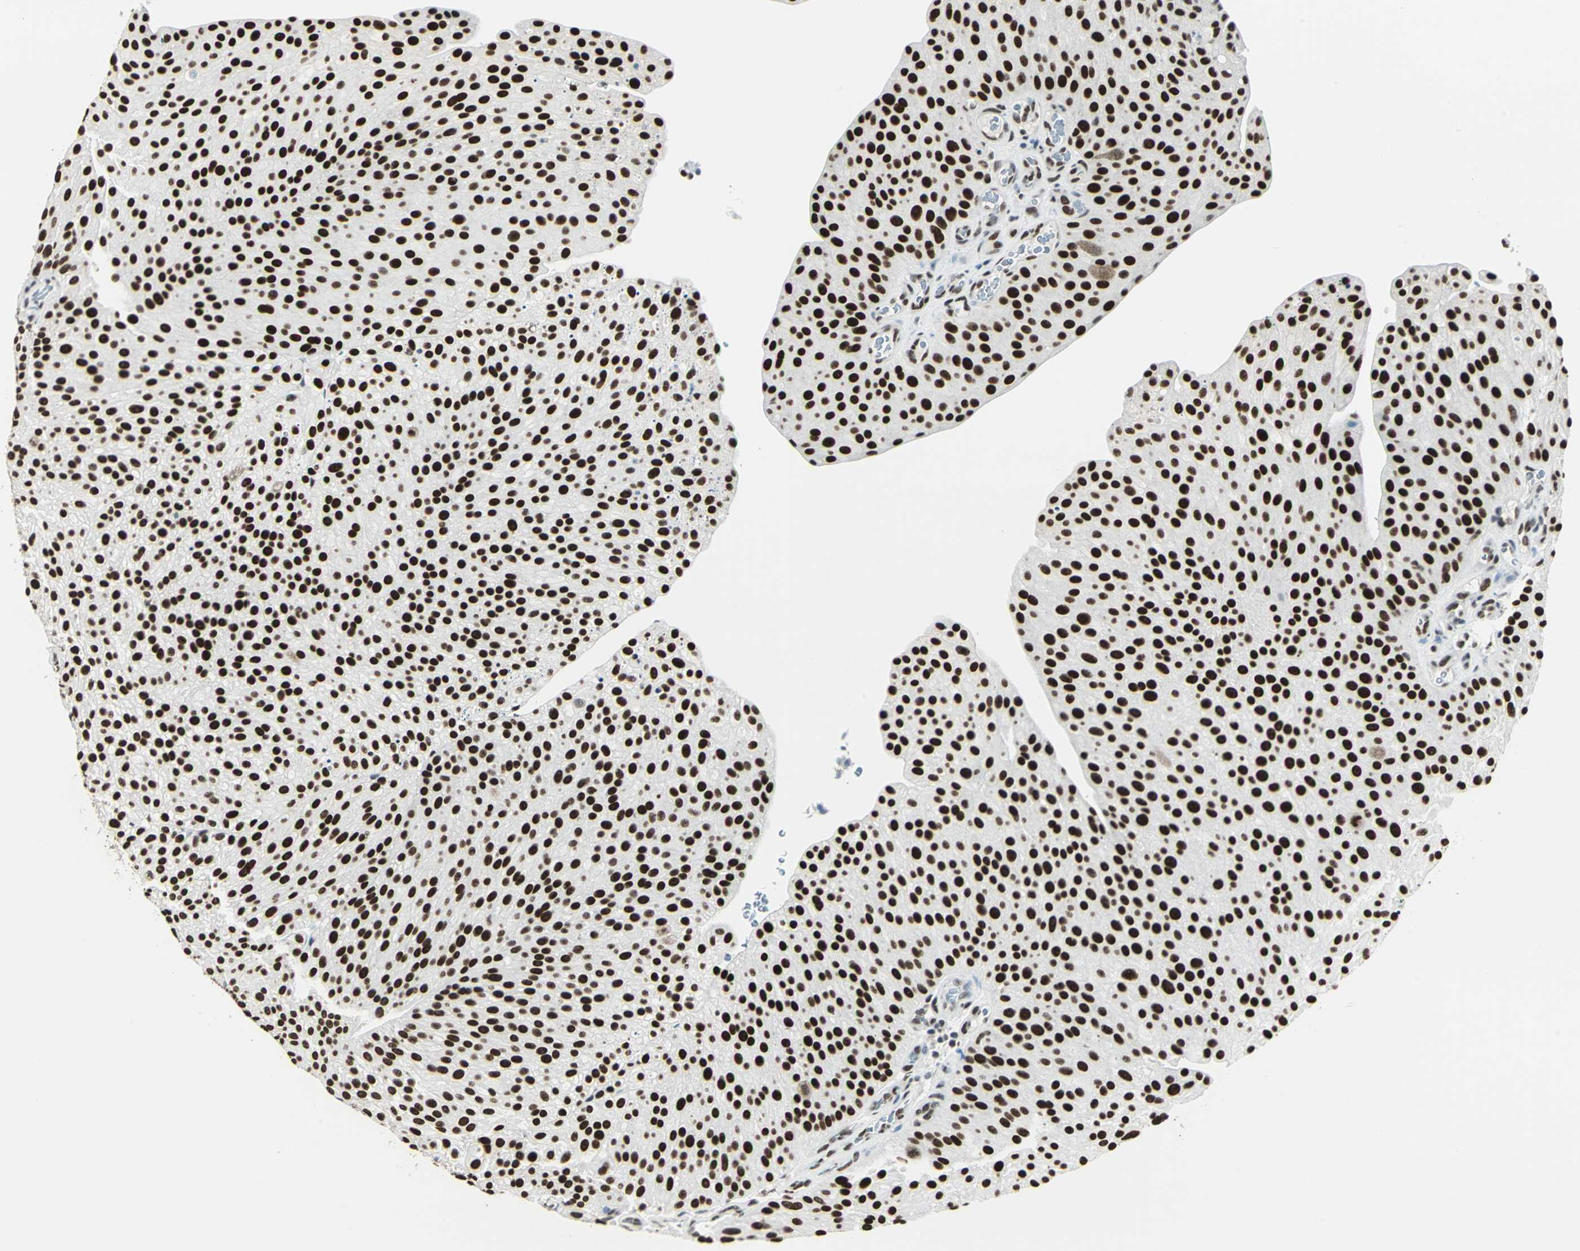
{"staining": {"intensity": "strong", "quantity": ">75%", "location": "nuclear"}, "tissue": "urothelial cancer", "cell_type": "Tumor cells", "image_type": "cancer", "snomed": [{"axis": "morphology", "description": "Urothelial carcinoma, Low grade"}, {"axis": "topography", "description": "Smooth muscle"}, {"axis": "topography", "description": "Urinary bladder"}], "caption": "A histopathology image of urothelial carcinoma (low-grade) stained for a protein shows strong nuclear brown staining in tumor cells.", "gene": "ADNP", "patient": {"sex": "male", "age": 60}}